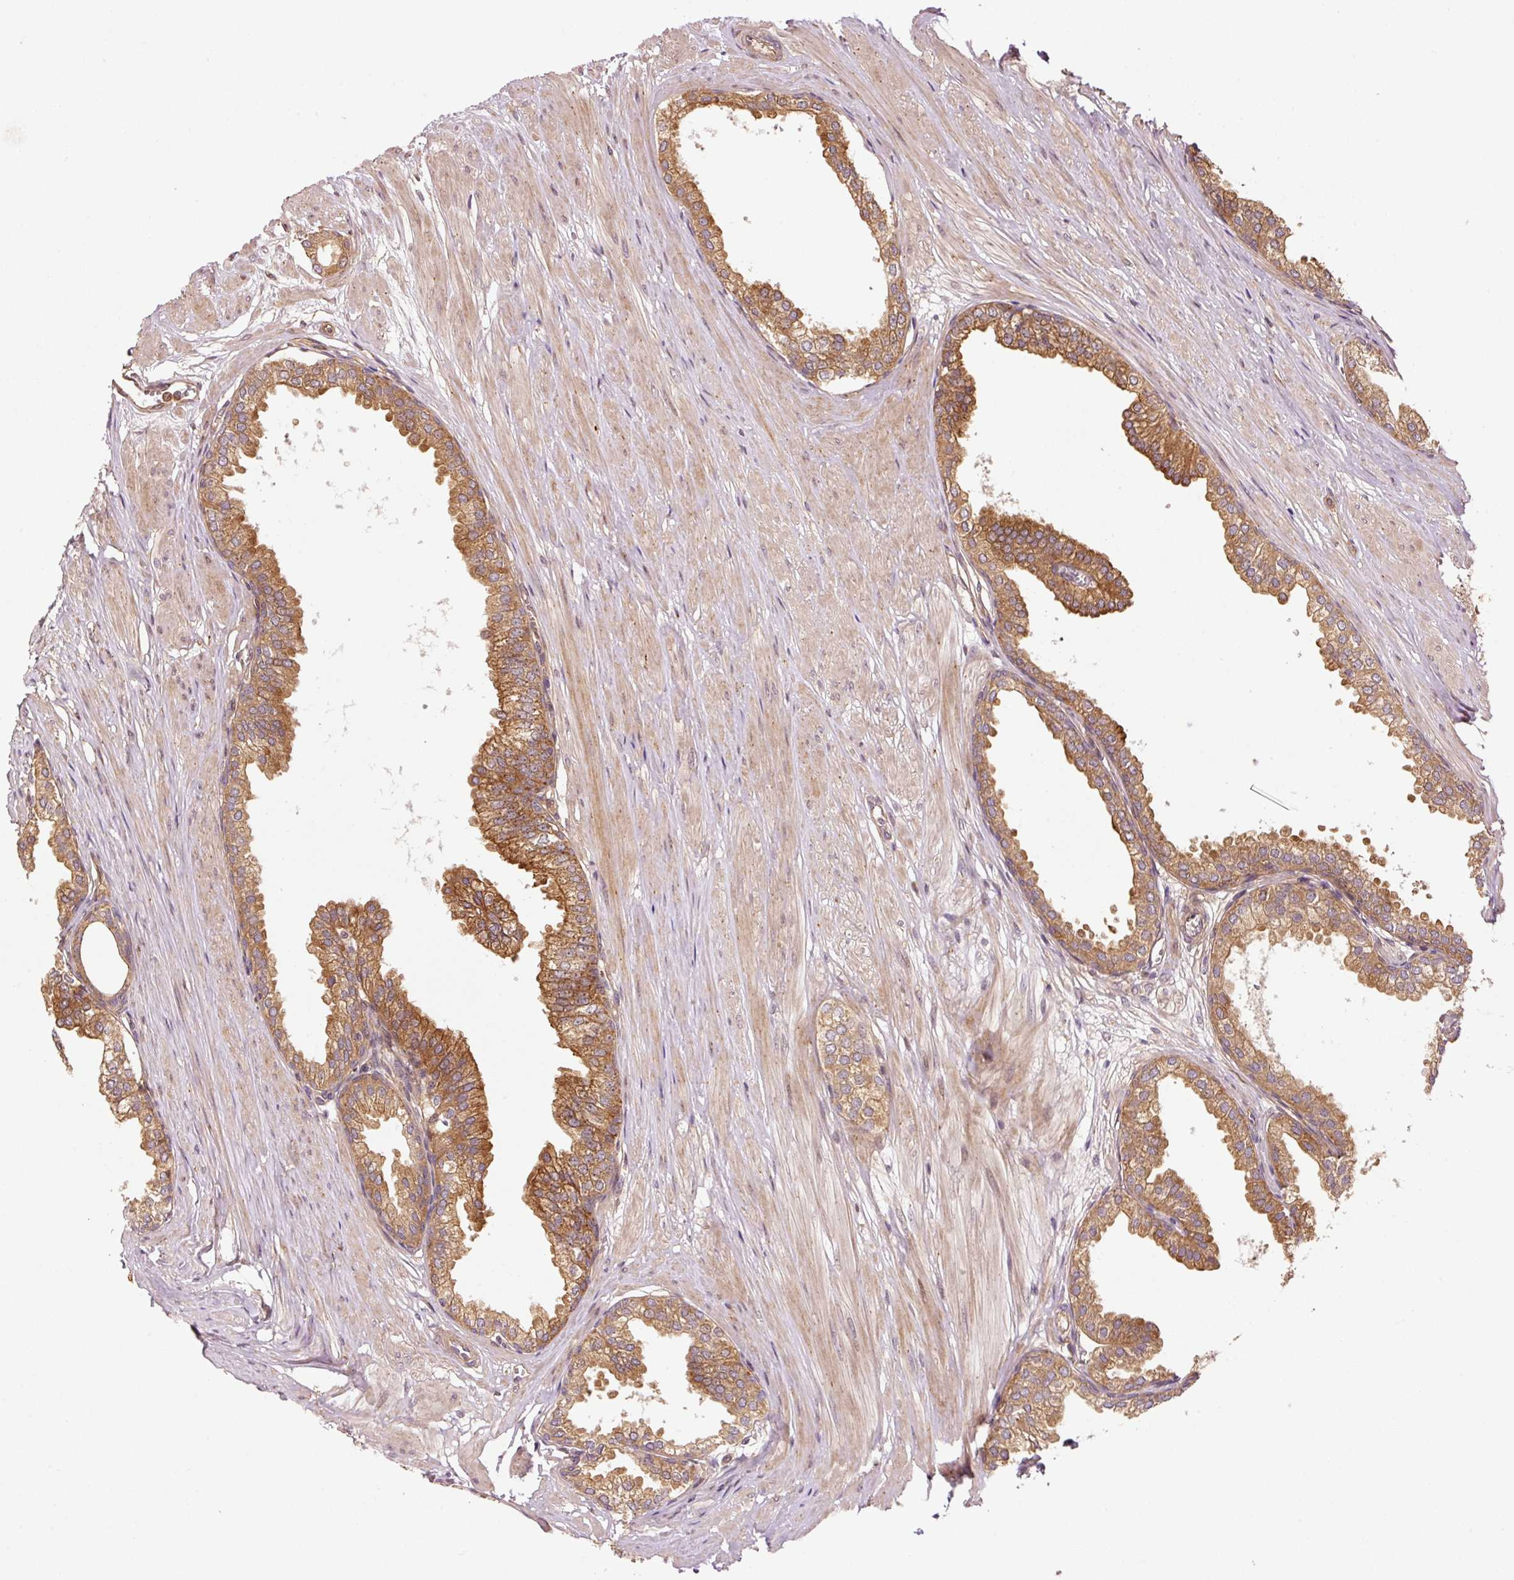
{"staining": {"intensity": "moderate", "quantity": ">75%", "location": "cytoplasmic/membranous"}, "tissue": "prostate", "cell_type": "Glandular cells", "image_type": "normal", "snomed": [{"axis": "morphology", "description": "Normal tissue, NOS"}, {"axis": "topography", "description": "Prostate"}, {"axis": "topography", "description": "Peripheral nerve tissue"}], "caption": "Immunohistochemical staining of normal prostate reveals moderate cytoplasmic/membranous protein staining in about >75% of glandular cells. (DAB = brown stain, brightfield microscopy at high magnification).", "gene": "OXER1", "patient": {"sex": "male", "age": 55}}